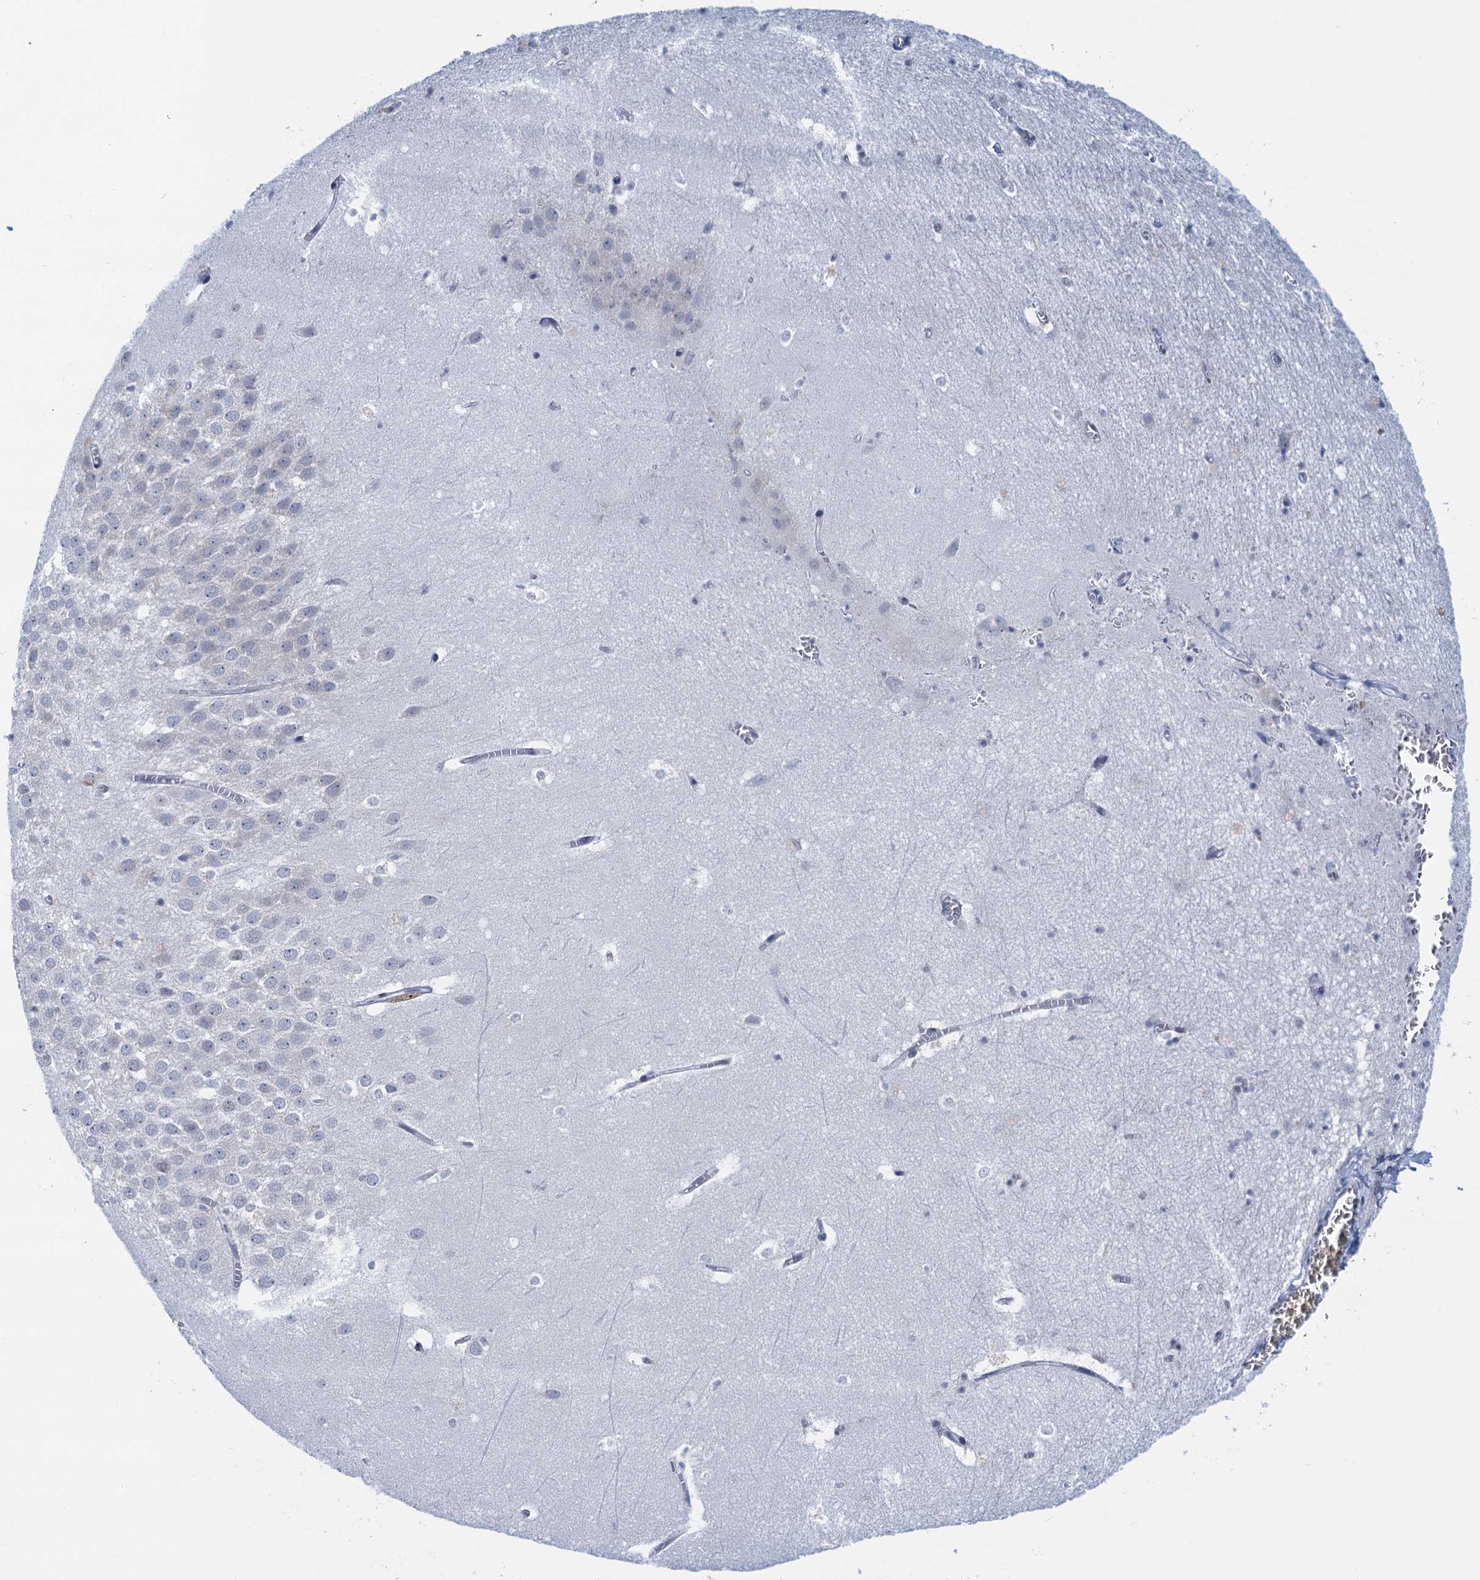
{"staining": {"intensity": "negative", "quantity": "none", "location": "none"}, "tissue": "hippocampus", "cell_type": "Glial cells", "image_type": "normal", "snomed": [{"axis": "morphology", "description": "Normal tissue, NOS"}, {"axis": "topography", "description": "Hippocampus"}], "caption": "Photomicrograph shows no protein staining in glial cells of benign hippocampus. The staining is performed using DAB (3,3'-diaminobenzidine) brown chromogen with nuclei counter-stained in using hematoxylin.", "gene": "EPS8L1", "patient": {"sex": "female", "age": 64}}